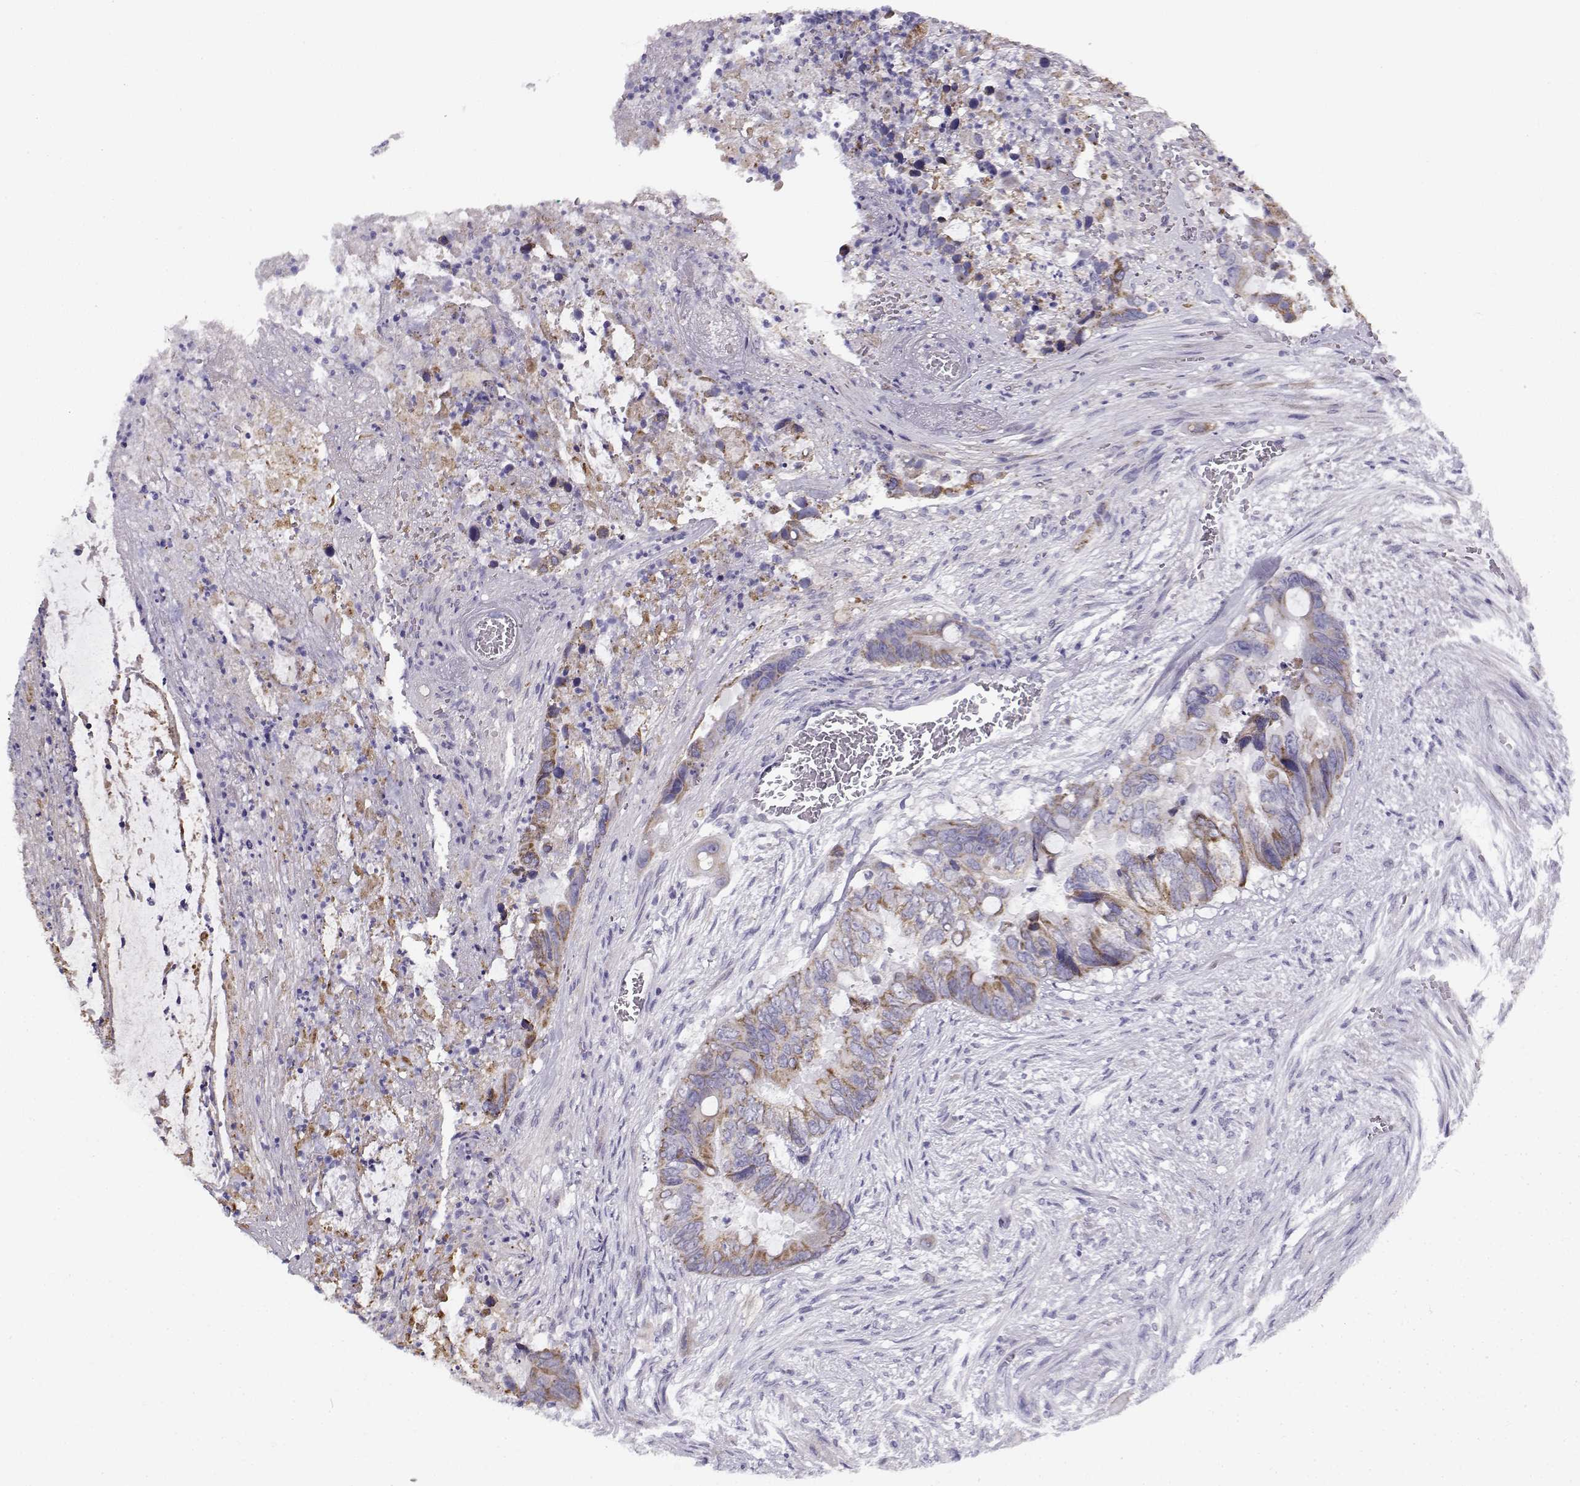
{"staining": {"intensity": "moderate", "quantity": "<25%", "location": "cytoplasmic/membranous"}, "tissue": "colorectal cancer", "cell_type": "Tumor cells", "image_type": "cancer", "snomed": [{"axis": "morphology", "description": "Adenocarcinoma, NOS"}, {"axis": "topography", "description": "Rectum"}], "caption": "Brown immunohistochemical staining in human colorectal cancer (adenocarcinoma) exhibits moderate cytoplasmic/membranous staining in about <25% of tumor cells.", "gene": "CREB3L3", "patient": {"sex": "male", "age": 63}}